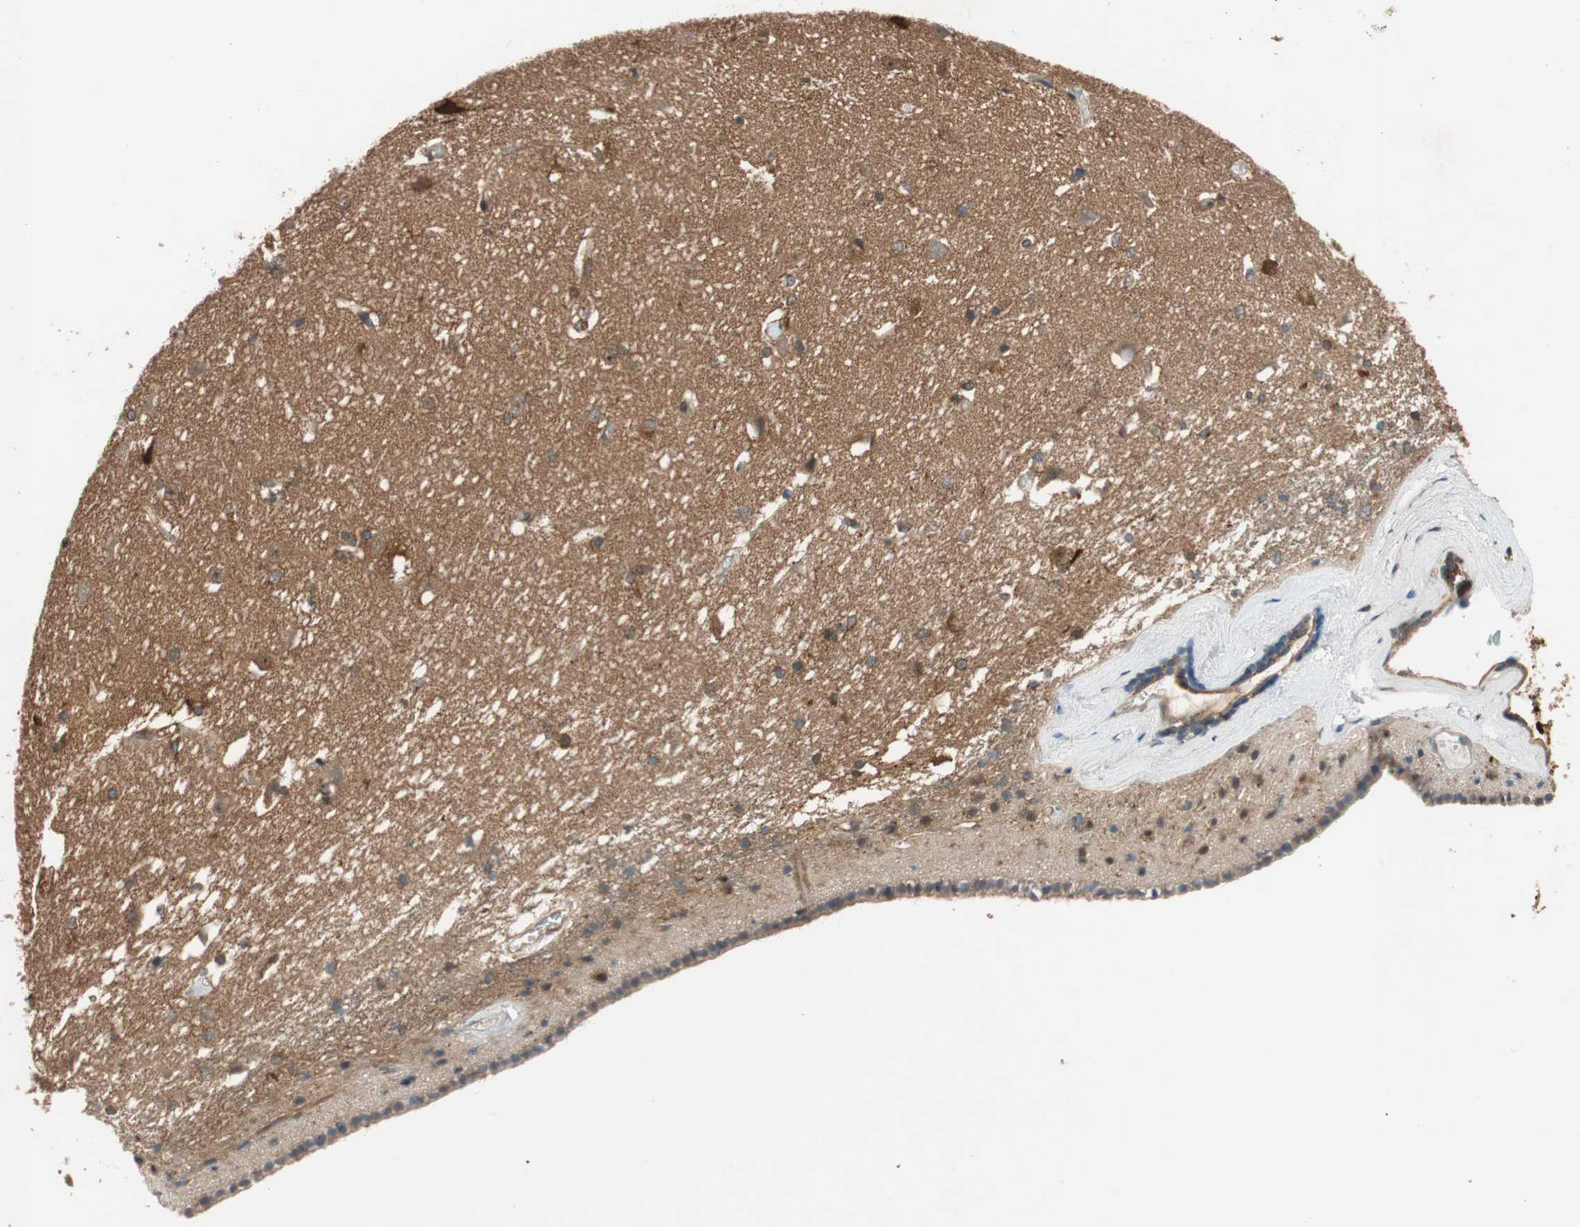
{"staining": {"intensity": "strong", "quantity": ">75%", "location": "cytoplasmic/membranous,nuclear"}, "tissue": "caudate", "cell_type": "Glial cells", "image_type": "normal", "snomed": [{"axis": "morphology", "description": "Normal tissue, NOS"}, {"axis": "topography", "description": "Lateral ventricle wall"}], "caption": "High-power microscopy captured an IHC photomicrograph of unremarkable caudate, revealing strong cytoplasmic/membranous,nuclear expression in about >75% of glial cells.", "gene": "WASL", "patient": {"sex": "female", "age": 19}}